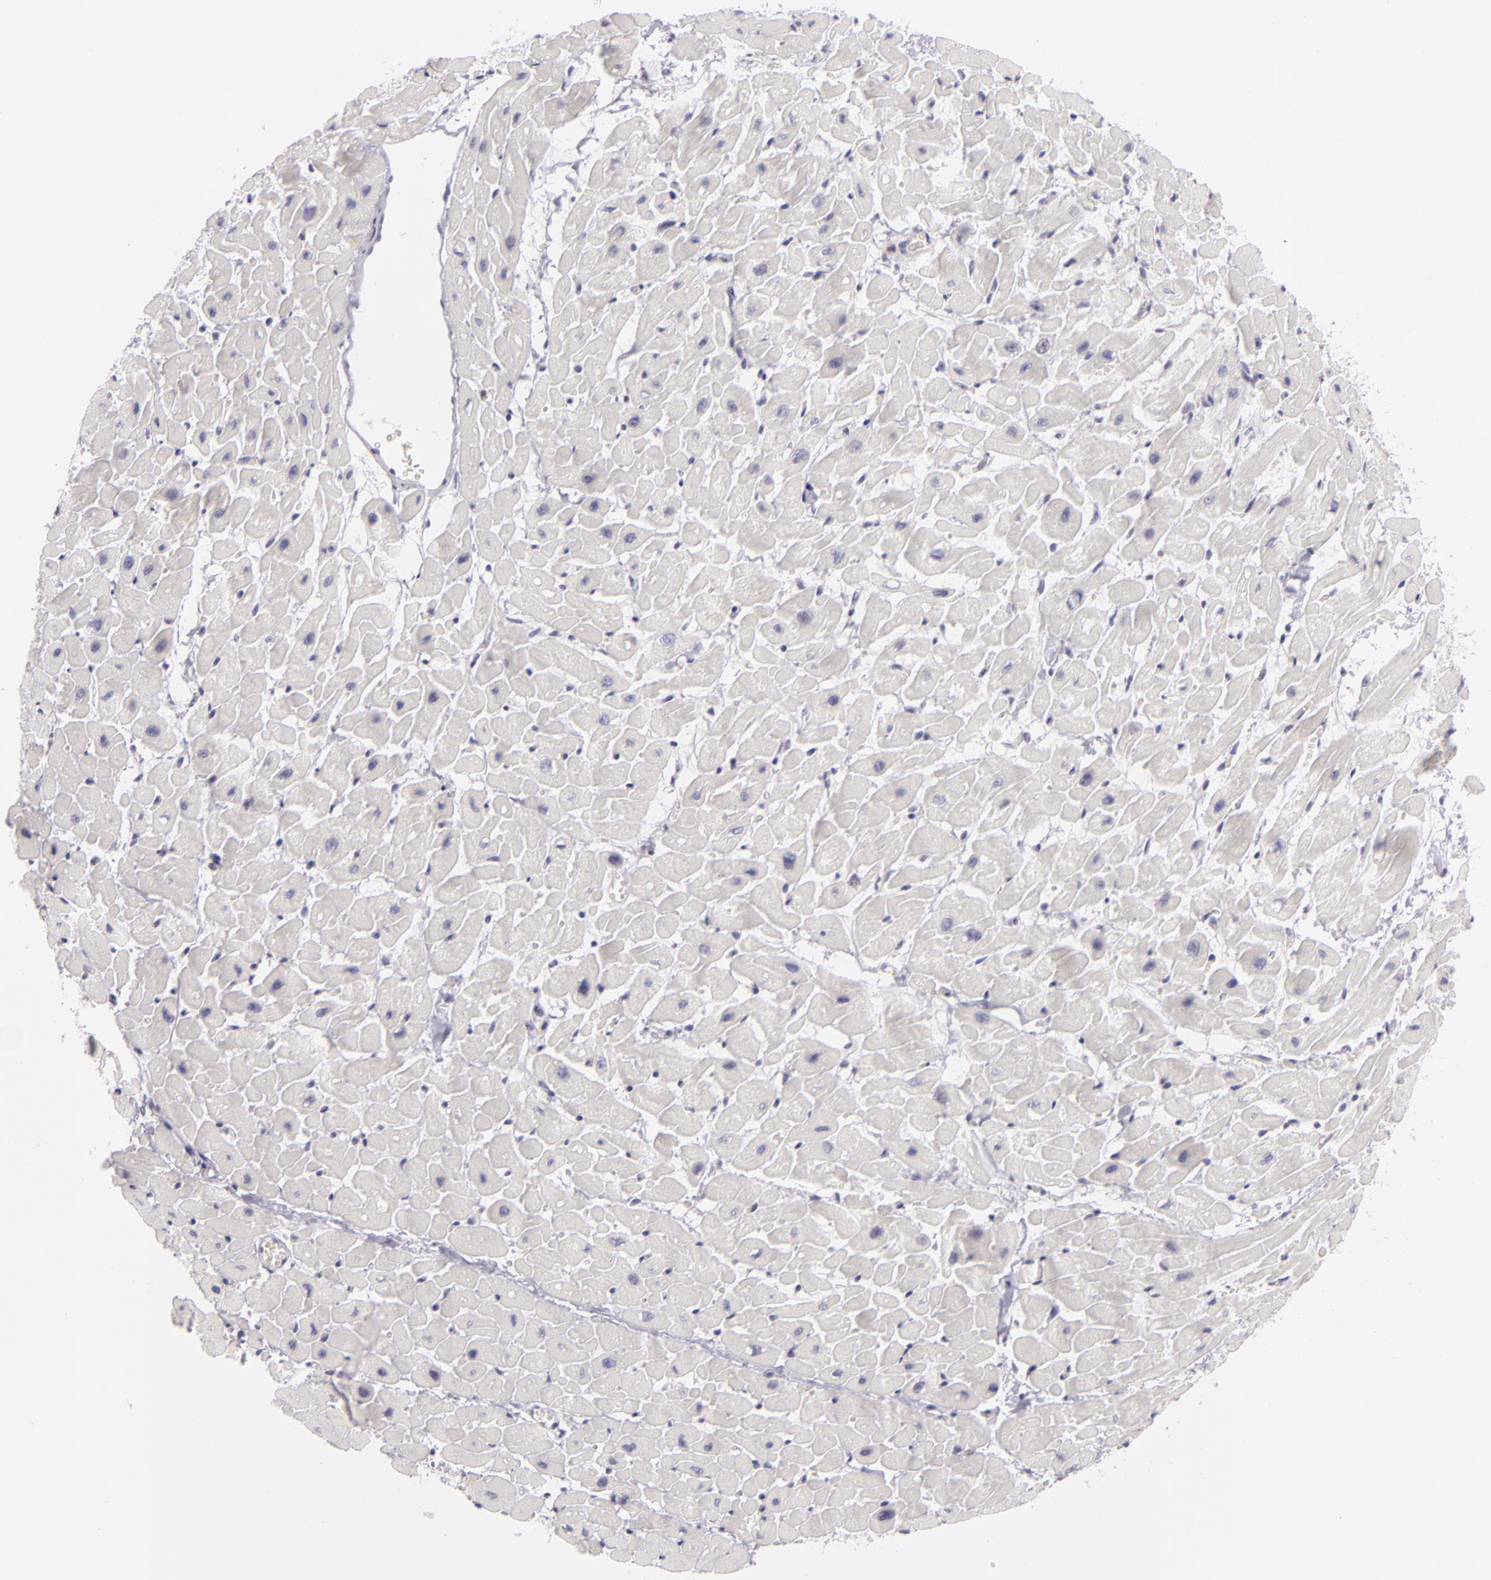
{"staining": {"intensity": "negative", "quantity": "none", "location": "none"}, "tissue": "heart muscle", "cell_type": "Cardiomyocytes", "image_type": "normal", "snomed": [{"axis": "morphology", "description": "Normal tissue, NOS"}, {"axis": "topography", "description": "Heart"}], "caption": "Histopathology image shows no protein expression in cardiomyocytes of unremarkable heart muscle.", "gene": "KCNAB2", "patient": {"sex": "male", "age": 45}}